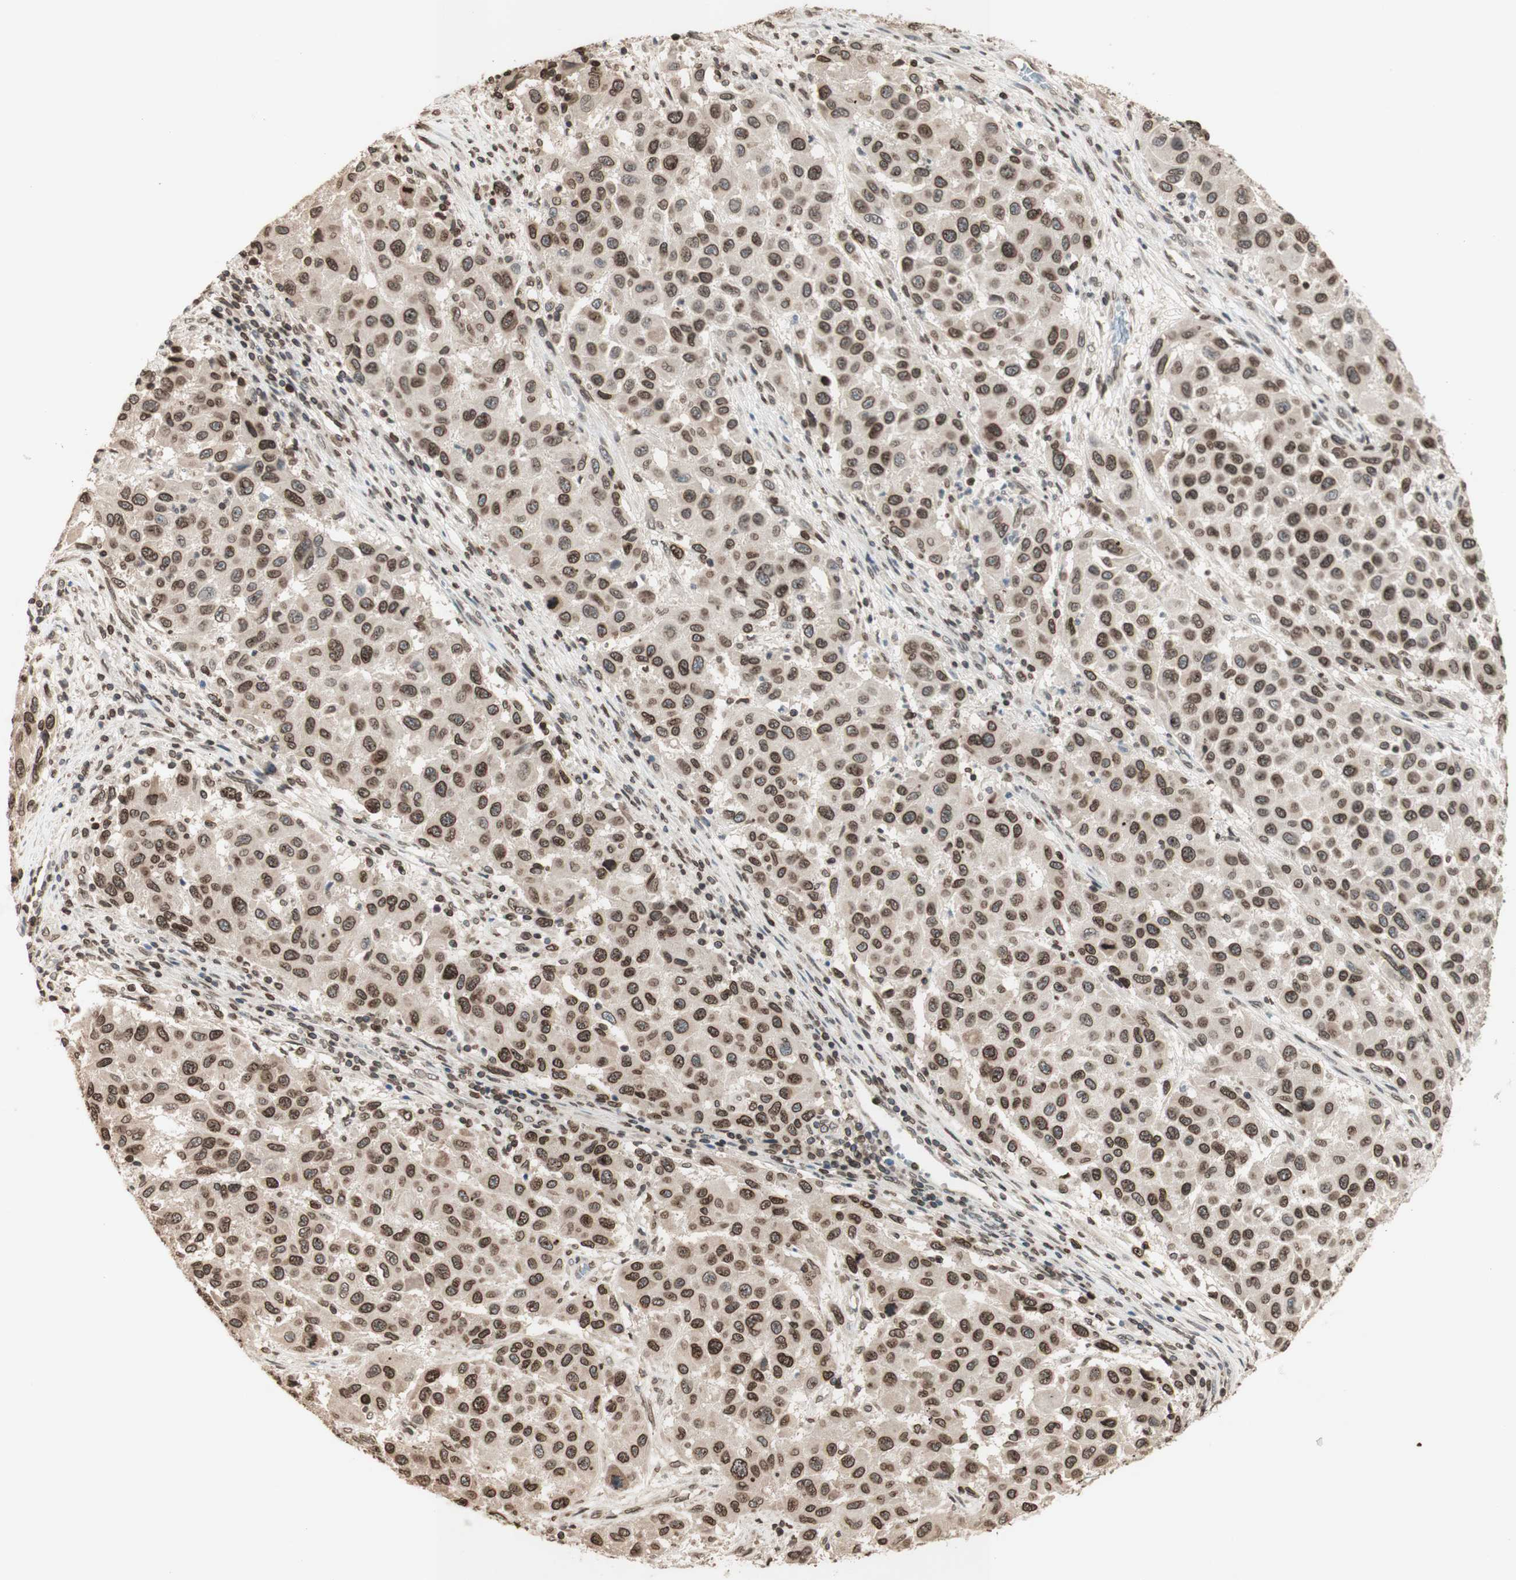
{"staining": {"intensity": "moderate", "quantity": ">75%", "location": "cytoplasmic/membranous,nuclear"}, "tissue": "melanoma", "cell_type": "Tumor cells", "image_type": "cancer", "snomed": [{"axis": "morphology", "description": "Malignant melanoma, Metastatic site"}, {"axis": "topography", "description": "Lymph node"}], "caption": "Immunohistochemistry (IHC) (DAB (3,3'-diaminobenzidine)) staining of malignant melanoma (metastatic site) exhibits moderate cytoplasmic/membranous and nuclear protein staining in about >75% of tumor cells. (Brightfield microscopy of DAB IHC at high magnification).", "gene": "TMPO", "patient": {"sex": "male", "age": 61}}